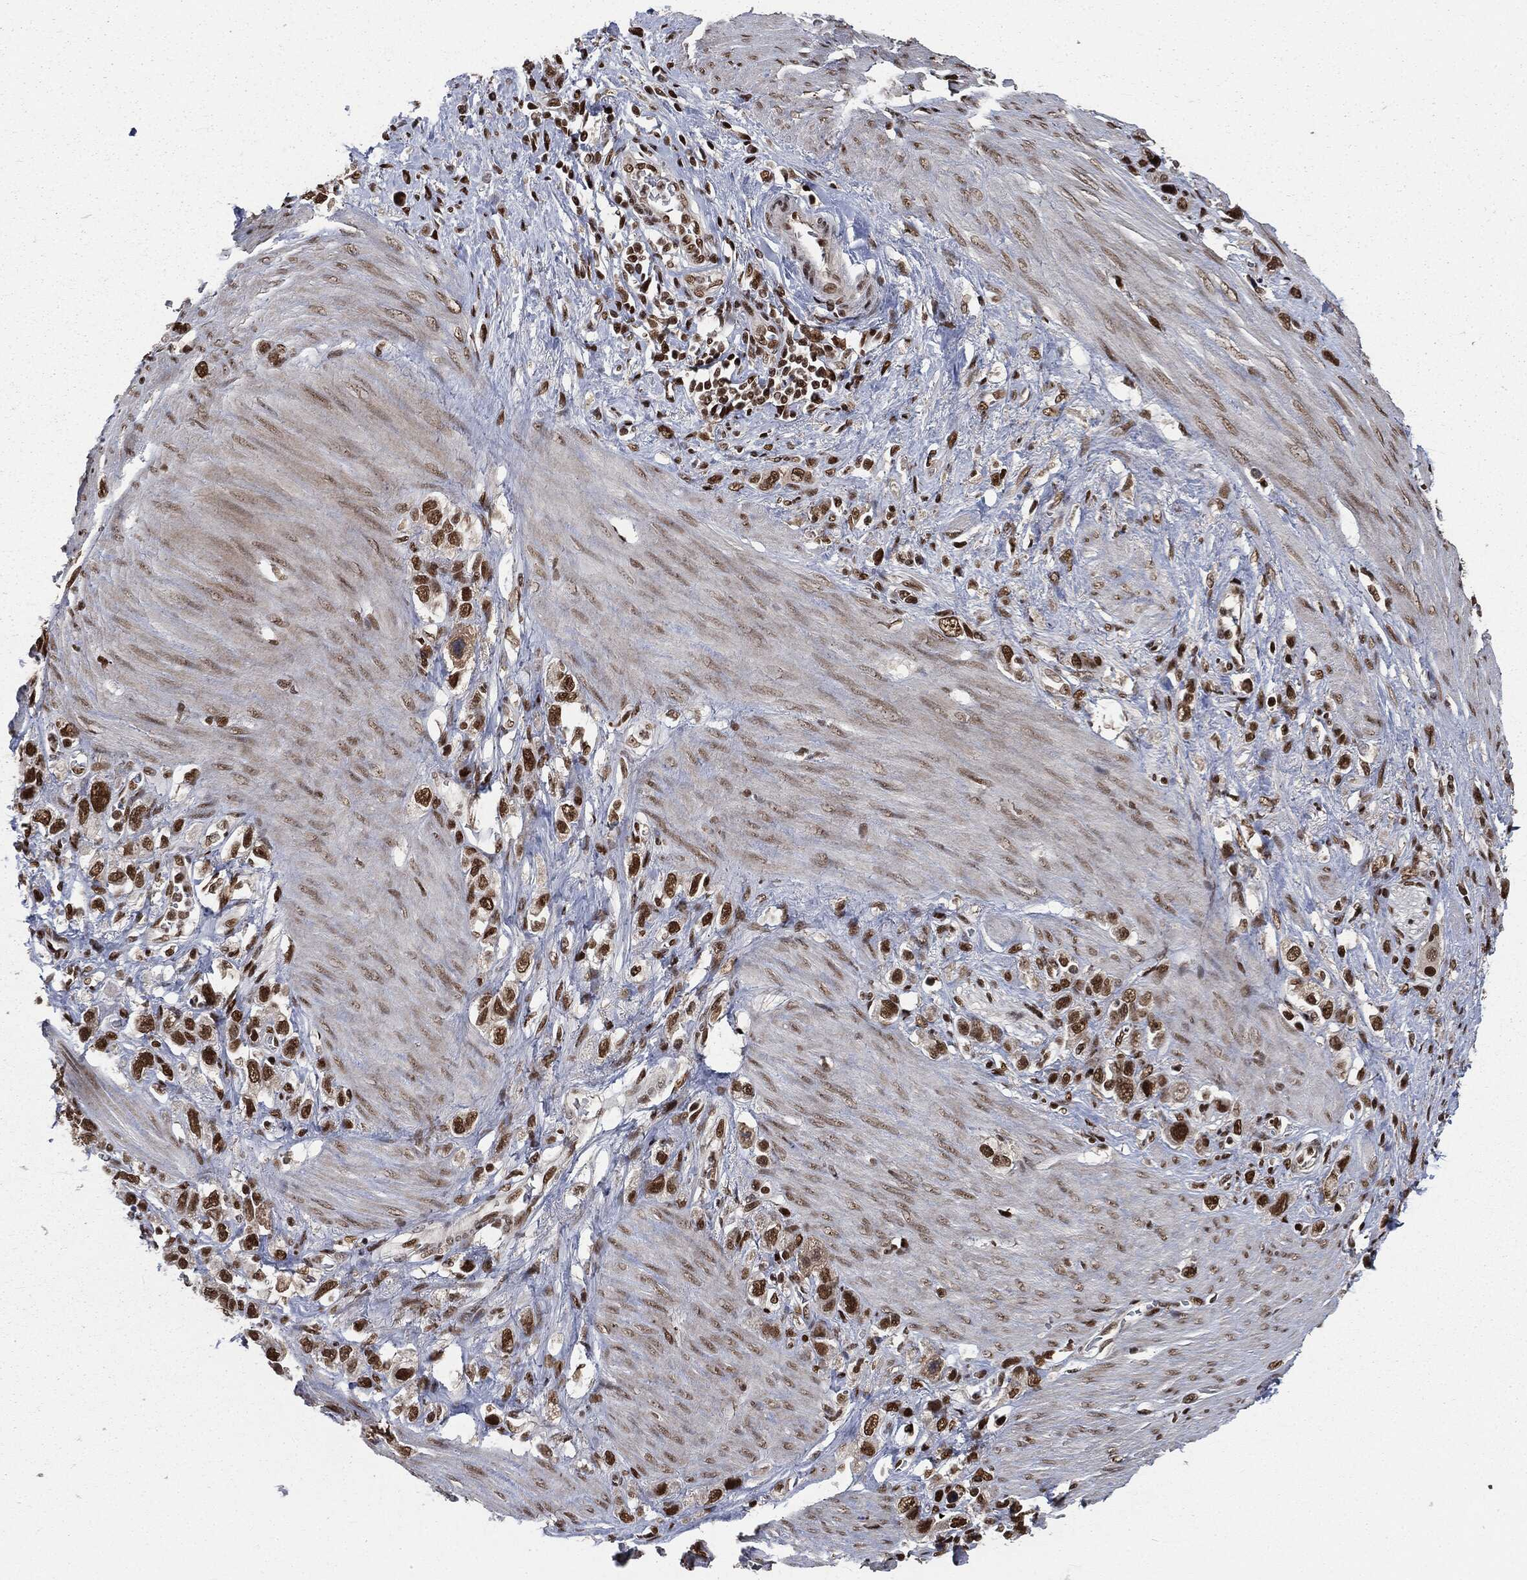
{"staining": {"intensity": "strong", "quantity": ">75%", "location": "nuclear"}, "tissue": "stomach cancer", "cell_type": "Tumor cells", "image_type": "cancer", "snomed": [{"axis": "morphology", "description": "Adenocarcinoma, NOS"}, {"axis": "topography", "description": "Stomach"}], "caption": "High-power microscopy captured an immunohistochemistry (IHC) histopathology image of stomach adenocarcinoma, revealing strong nuclear staining in approximately >75% of tumor cells.", "gene": "DPH2", "patient": {"sex": "female", "age": 65}}